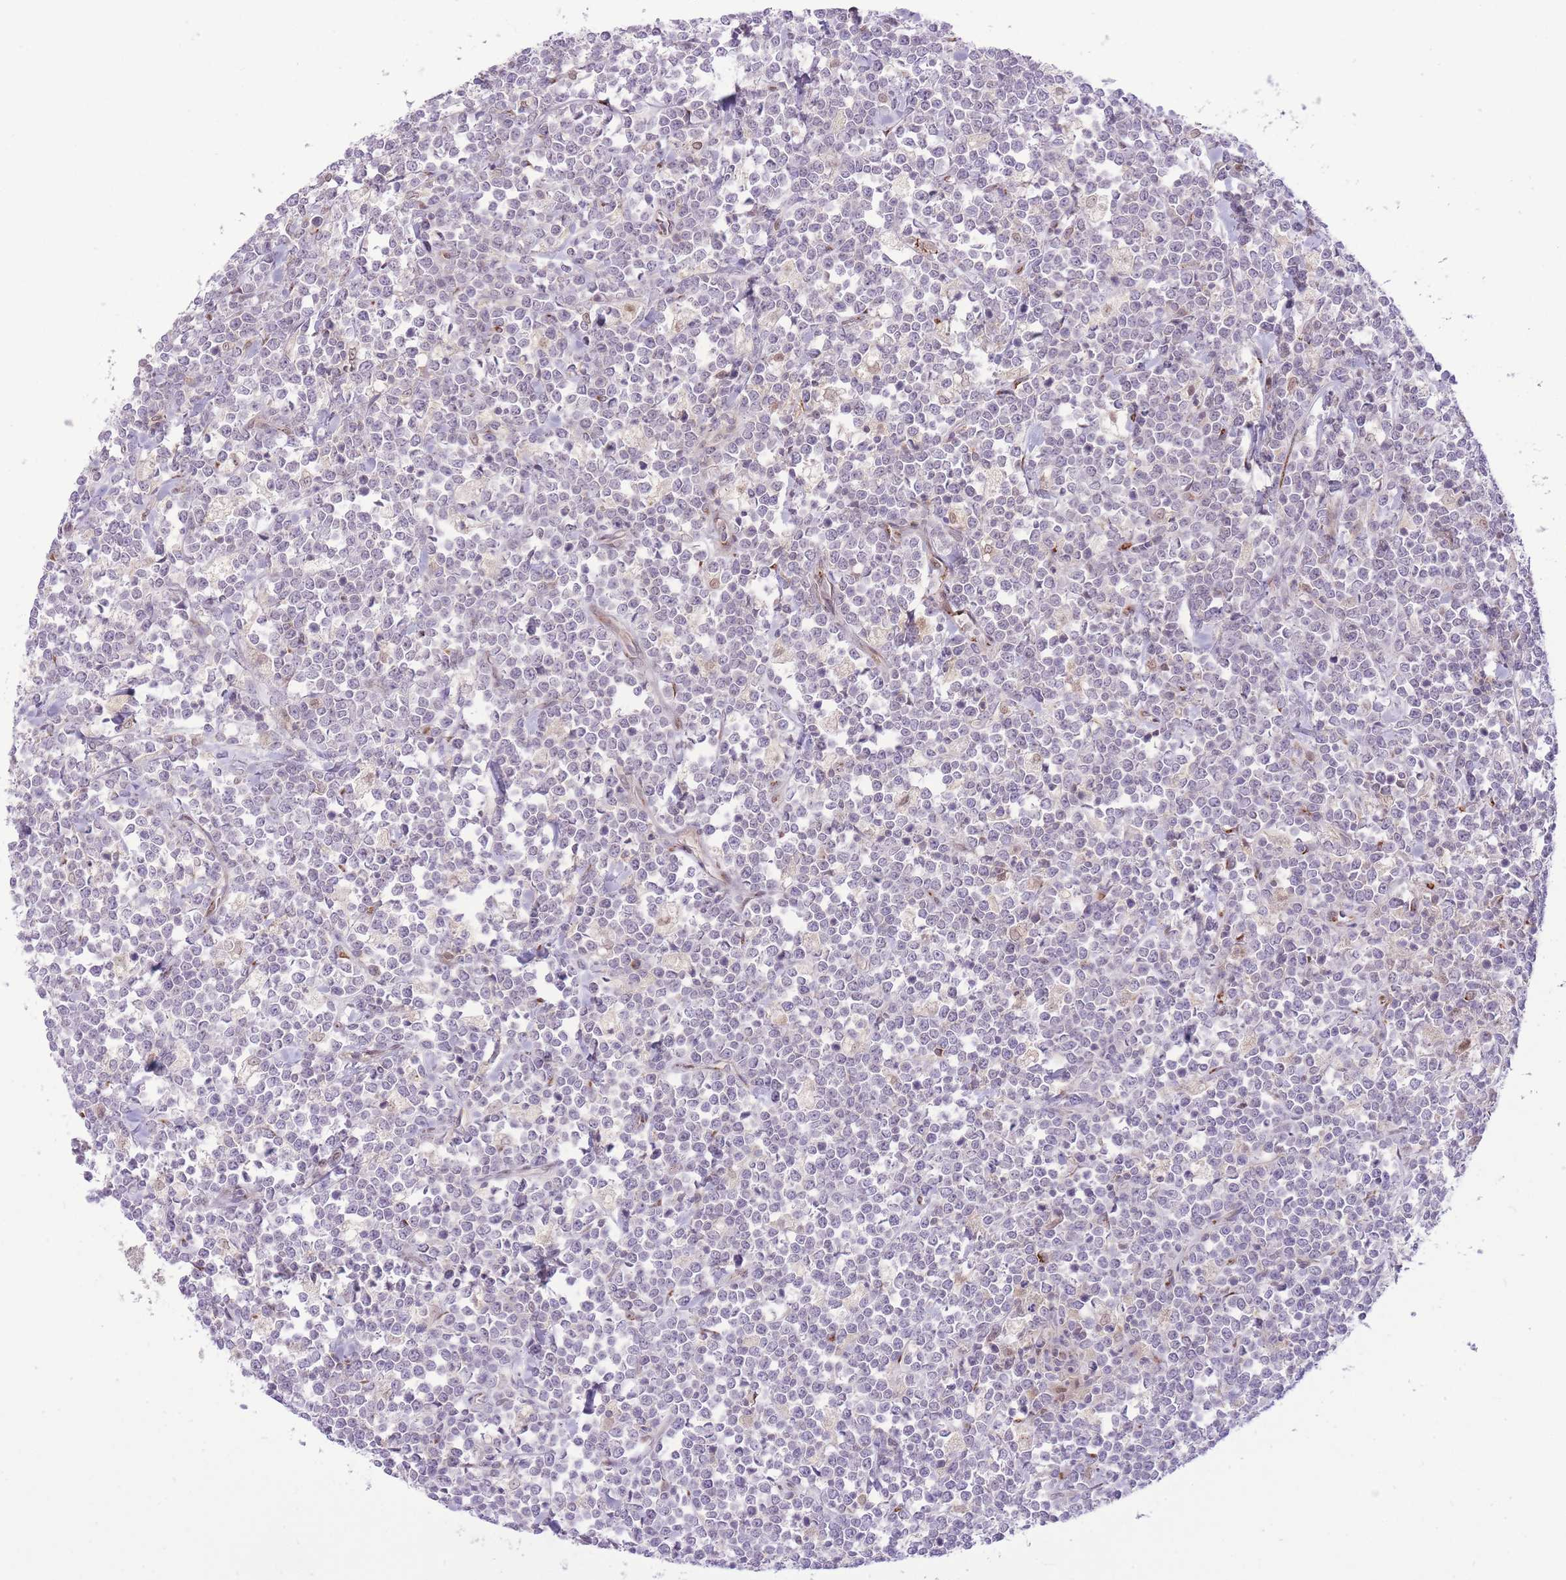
{"staining": {"intensity": "negative", "quantity": "none", "location": "none"}, "tissue": "lymphoma", "cell_type": "Tumor cells", "image_type": "cancer", "snomed": [{"axis": "morphology", "description": "Malignant lymphoma, non-Hodgkin's type, High grade"}, {"axis": "topography", "description": "Small intestine"}, {"axis": "topography", "description": "Colon"}], "caption": "A high-resolution image shows IHC staining of malignant lymphoma, non-Hodgkin's type (high-grade), which reveals no significant staining in tumor cells.", "gene": "ZBED5", "patient": {"sex": "male", "age": 8}}